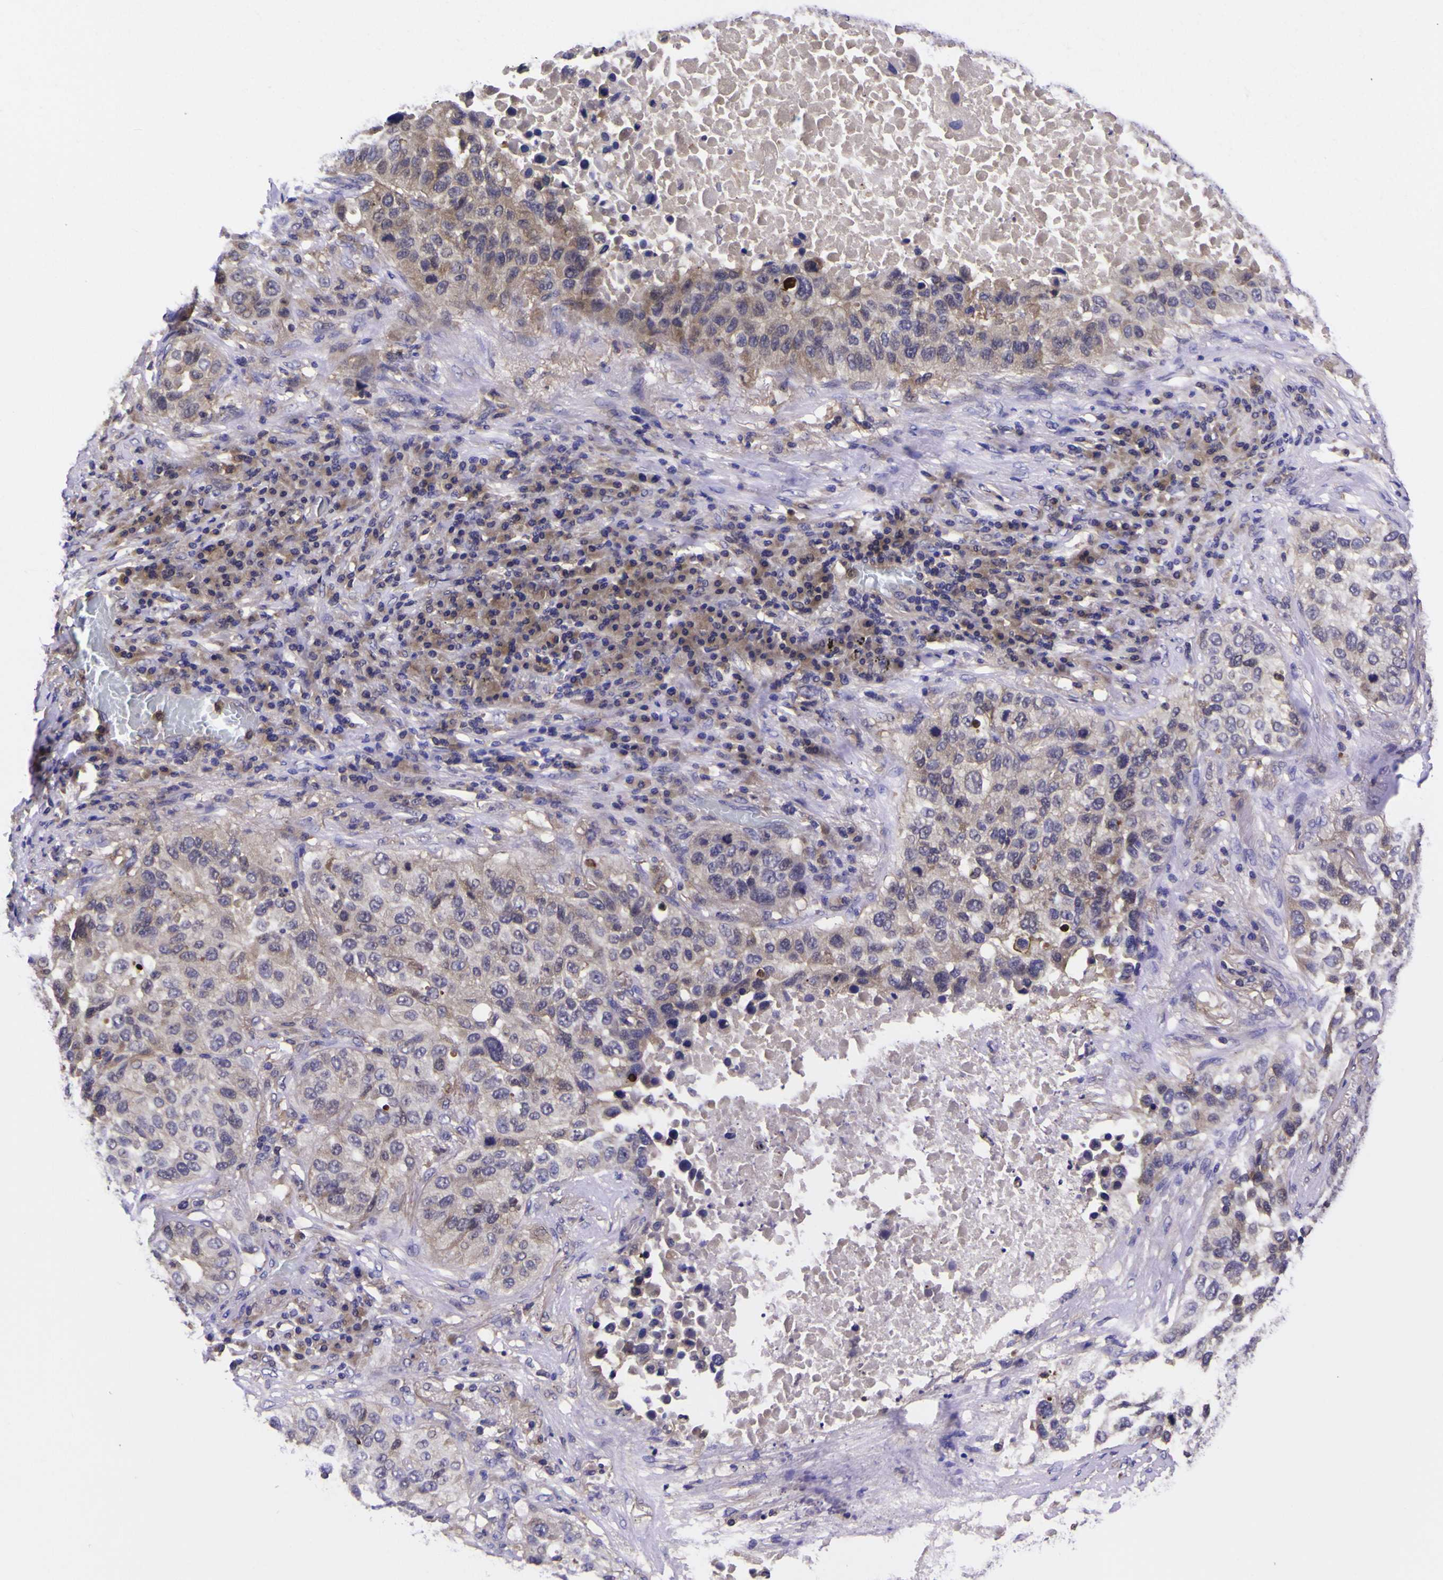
{"staining": {"intensity": "weak", "quantity": "<25%", "location": "cytoplasmic/membranous"}, "tissue": "lung cancer", "cell_type": "Tumor cells", "image_type": "cancer", "snomed": [{"axis": "morphology", "description": "Squamous cell carcinoma, NOS"}, {"axis": "topography", "description": "Lung"}], "caption": "A high-resolution micrograph shows IHC staining of lung cancer (squamous cell carcinoma), which displays no significant staining in tumor cells. (DAB immunohistochemistry, high magnification).", "gene": "MAPK14", "patient": {"sex": "male", "age": 57}}